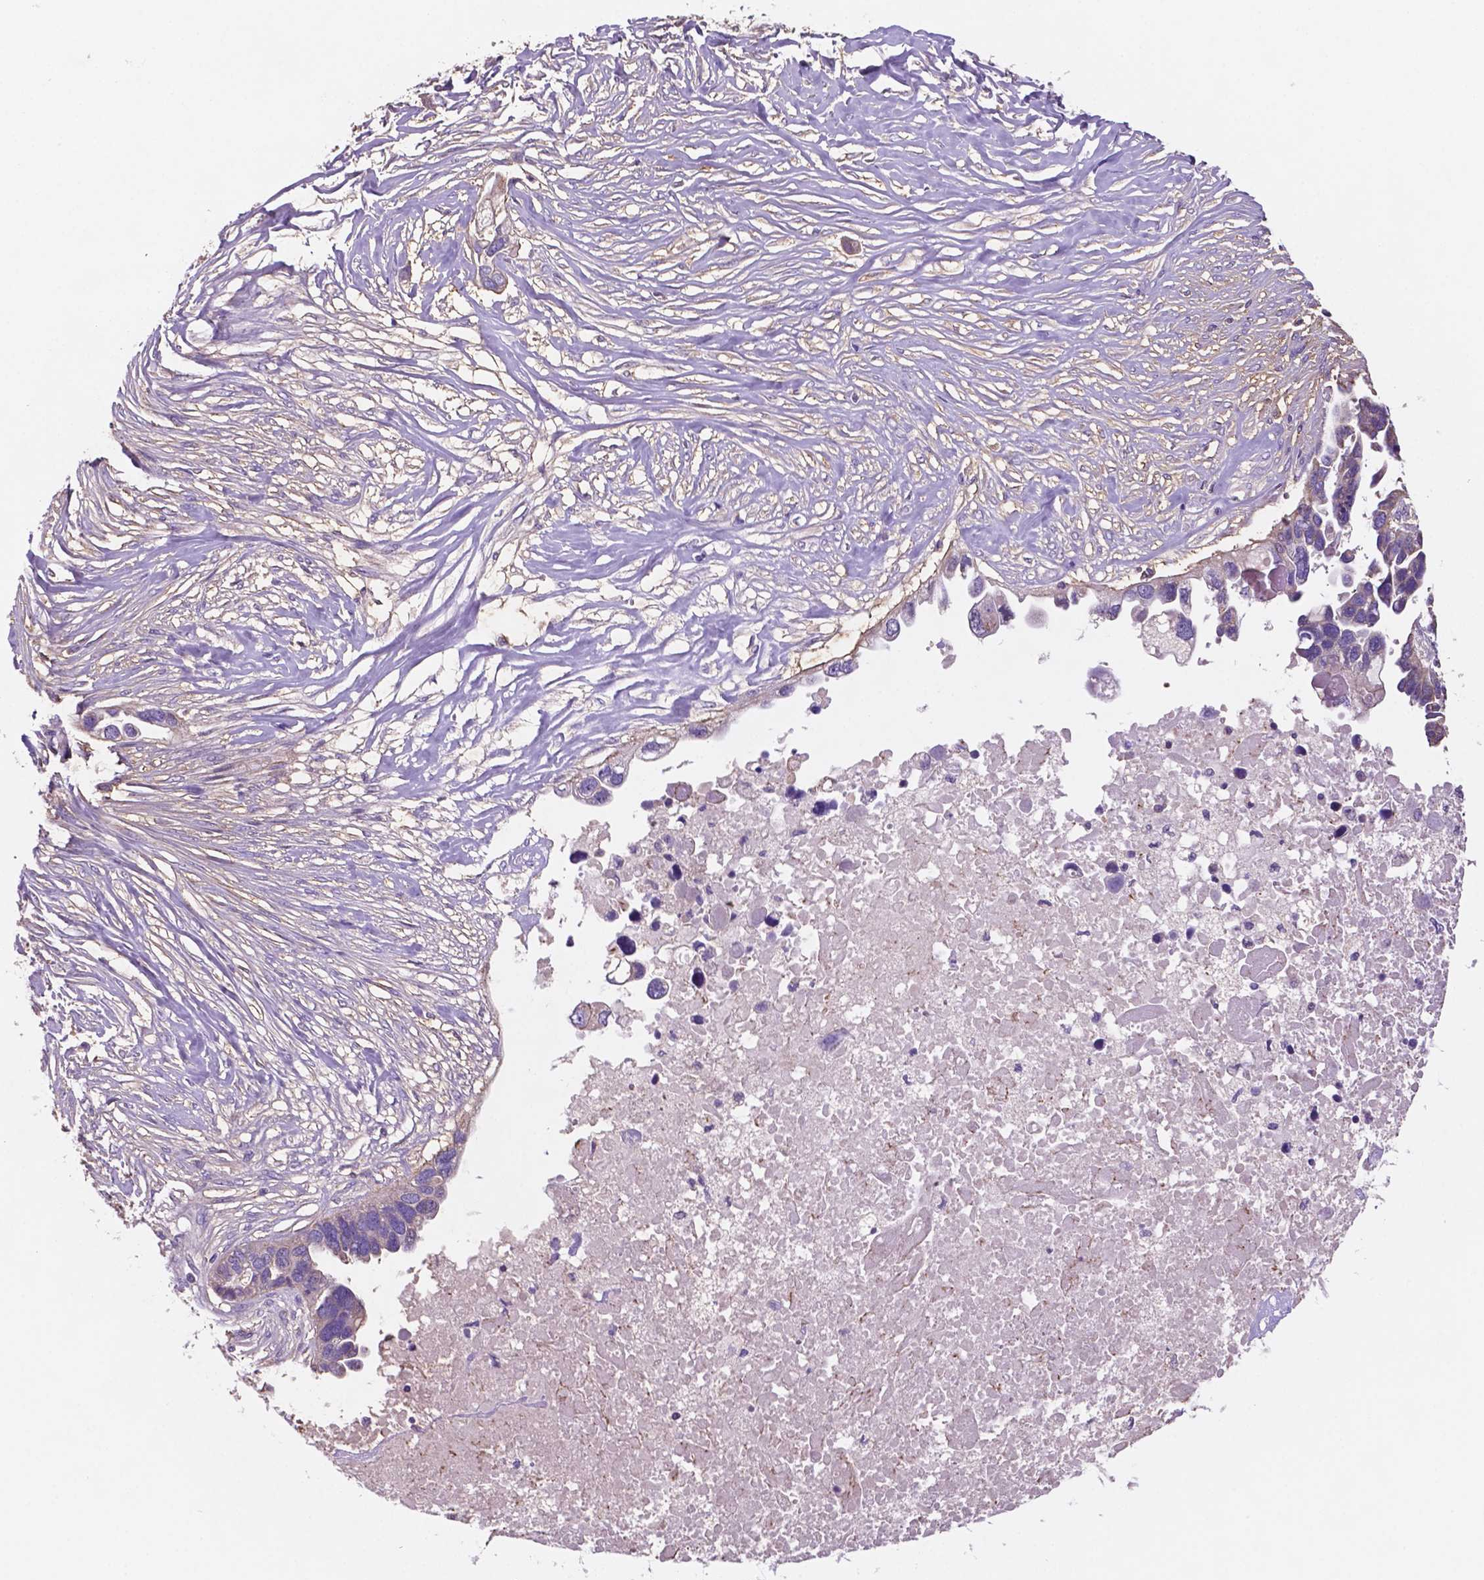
{"staining": {"intensity": "negative", "quantity": "none", "location": "none"}, "tissue": "ovarian cancer", "cell_type": "Tumor cells", "image_type": "cancer", "snomed": [{"axis": "morphology", "description": "Cystadenocarcinoma, serous, NOS"}, {"axis": "topography", "description": "Ovary"}], "caption": "Immunohistochemistry of ovarian cancer (serous cystadenocarcinoma) displays no staining in tumor cells. (Immunohistochemistry (ihc), brightfield microscopy, high magnification).", "gene": "MKRN2OS", "patient": {"sex": "female", "age": 54}}